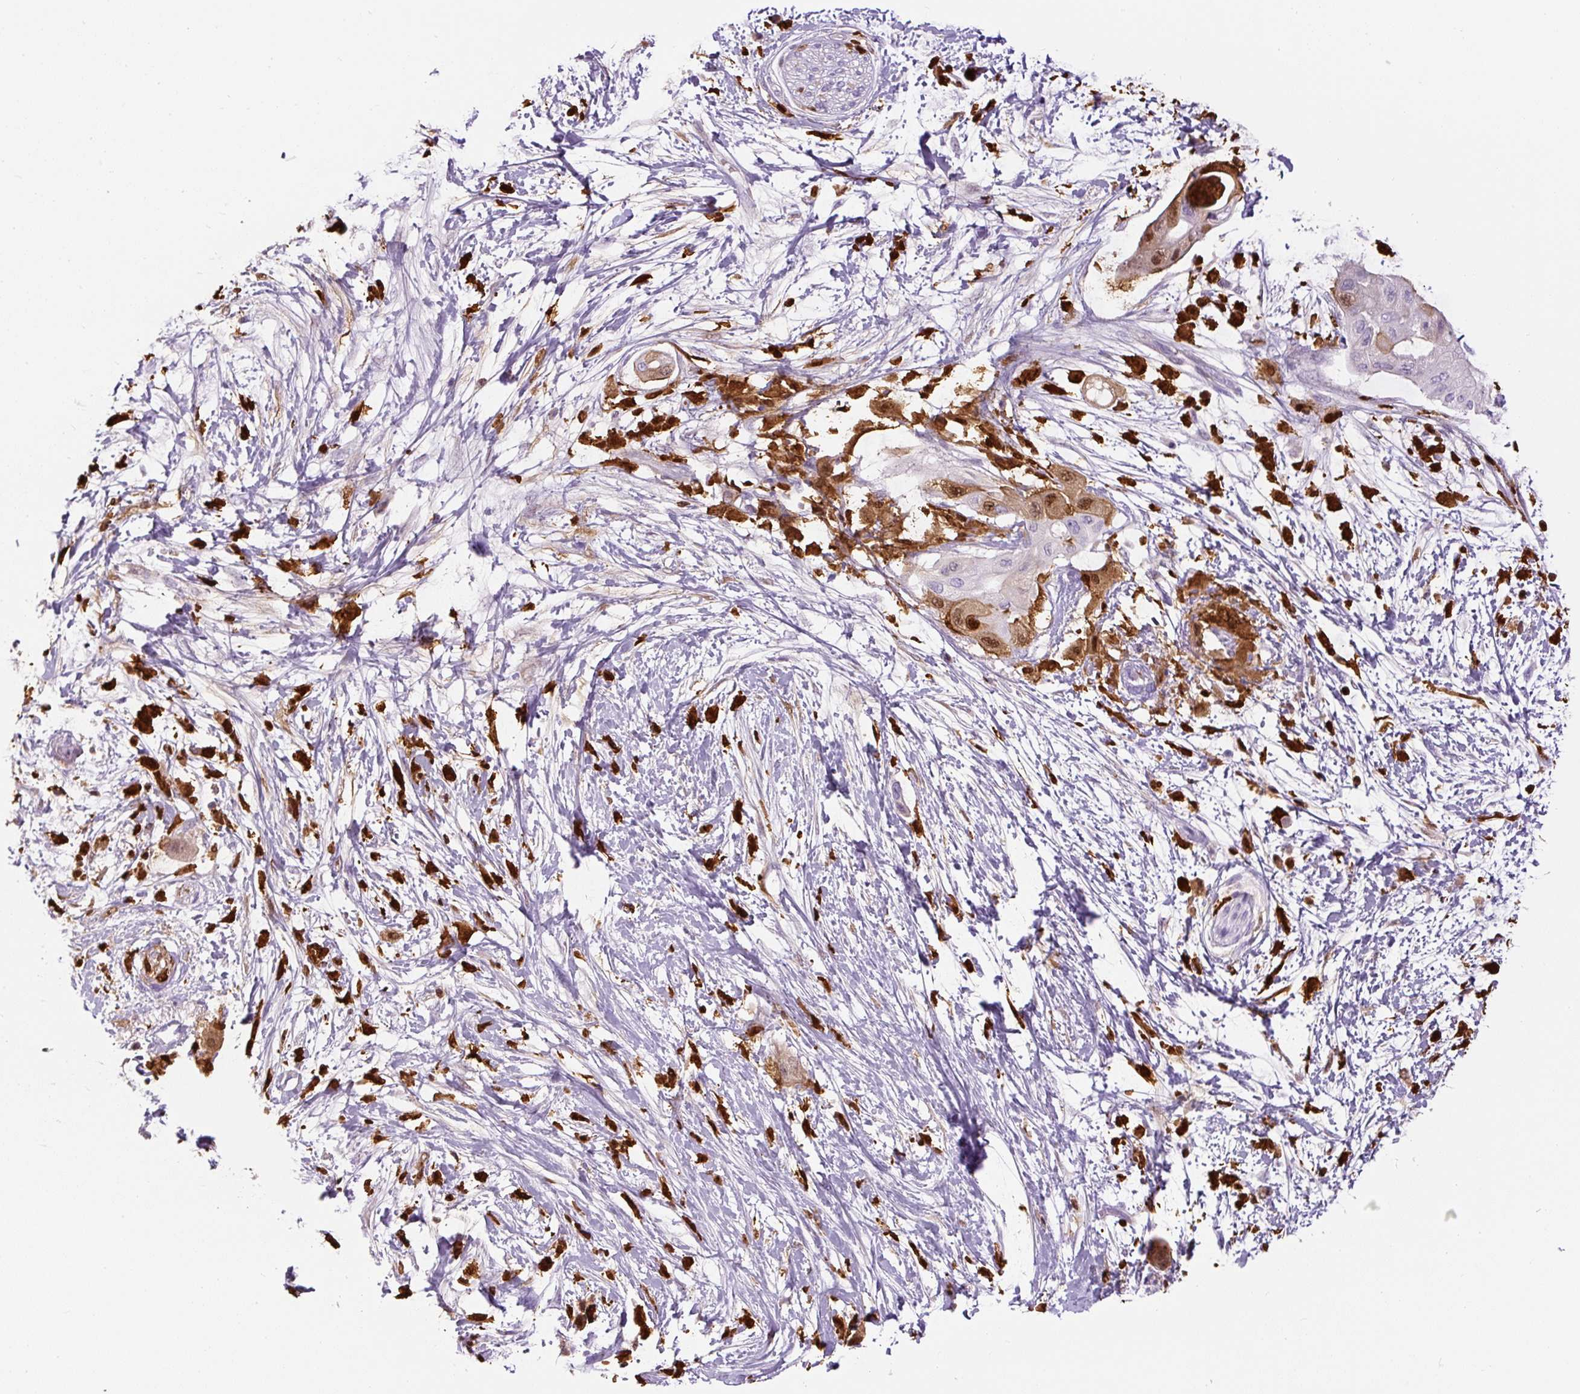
{"staining": {"intensity": "moderate", "quantity": "<25%", "location": "nuclear"}, "tissue": "pancreatic cancer", "cell_type": "Tumor cells", "image_type": "cancer", "snomed": [{"axis": "morphology", "description": "Adenocarcinoma, NOS"}, {"axis": "topography", "description": "Pancreas"}], "caption": "An immunohistochemistry (IHC) histopathology image of tumor tissue is shown. Protein staining in brown shows moderate nuclear positivity in pancreatic cancer (adenocarcinoma) within tumor cells.", "gene": "S100A4", "patient": {"sex": "male", "age": 68}}